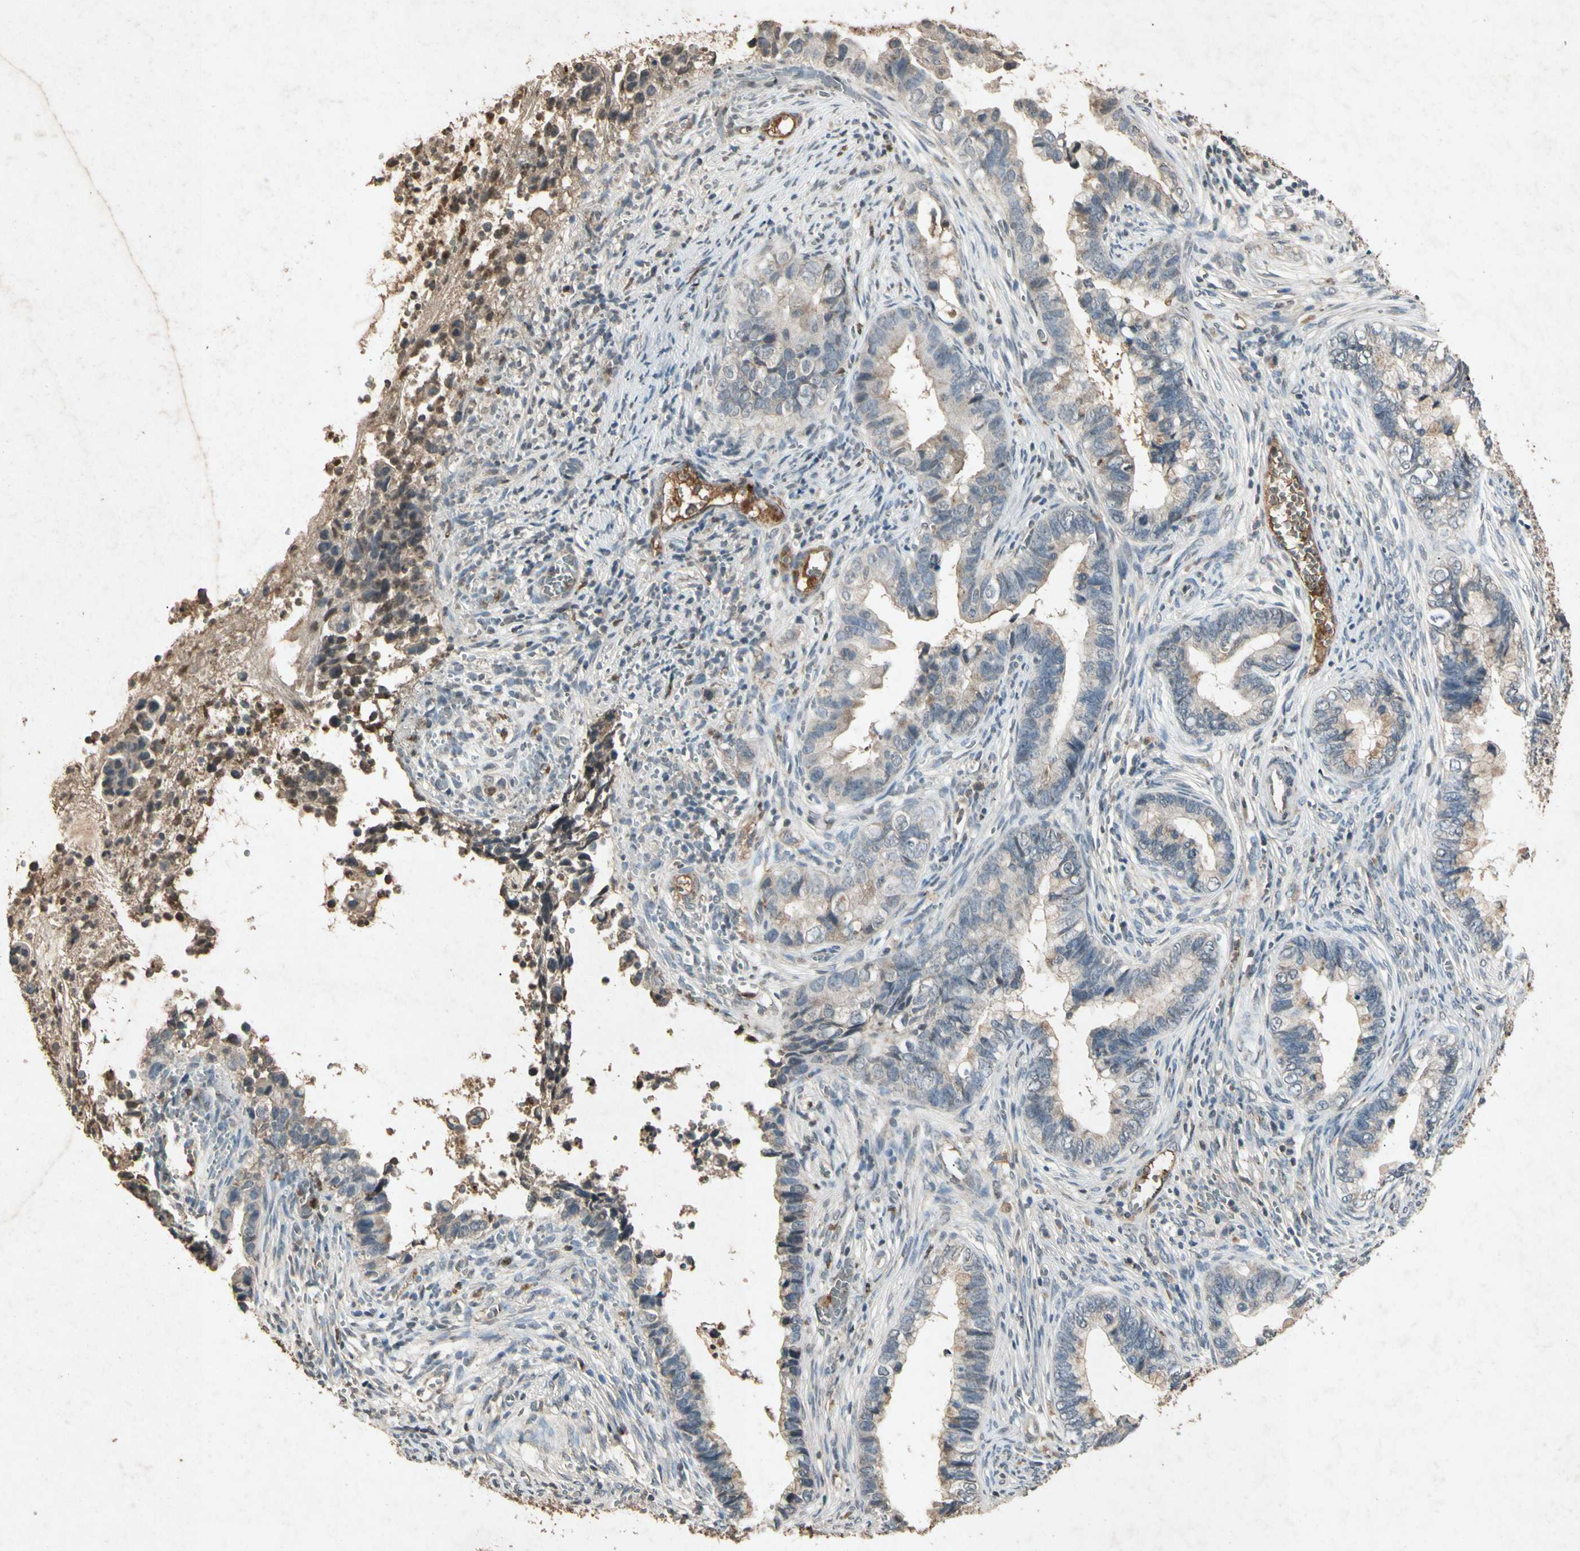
{"staining": {"intensity": "weak", "quantity": "25%-75%", "location": "cytoplasmic/membranous"}, "tissue": "cervical cancer", "cell_type": "Tumor cells", "image_type": "cancer", "snomed": [{"axis": "morphology", "description": "Adenocarcinoma, NOS"}, {"axis": "topography", "description": "Cervix"}], "caption": "A low amount of weak cytoplasmic/membranous positivity is present in approximately 25%-75% of tumor cells in cervical cancer (adenocarcinoma) tissue.", "gene": "CP", "patient": {"sex": "female", "age": 44}}